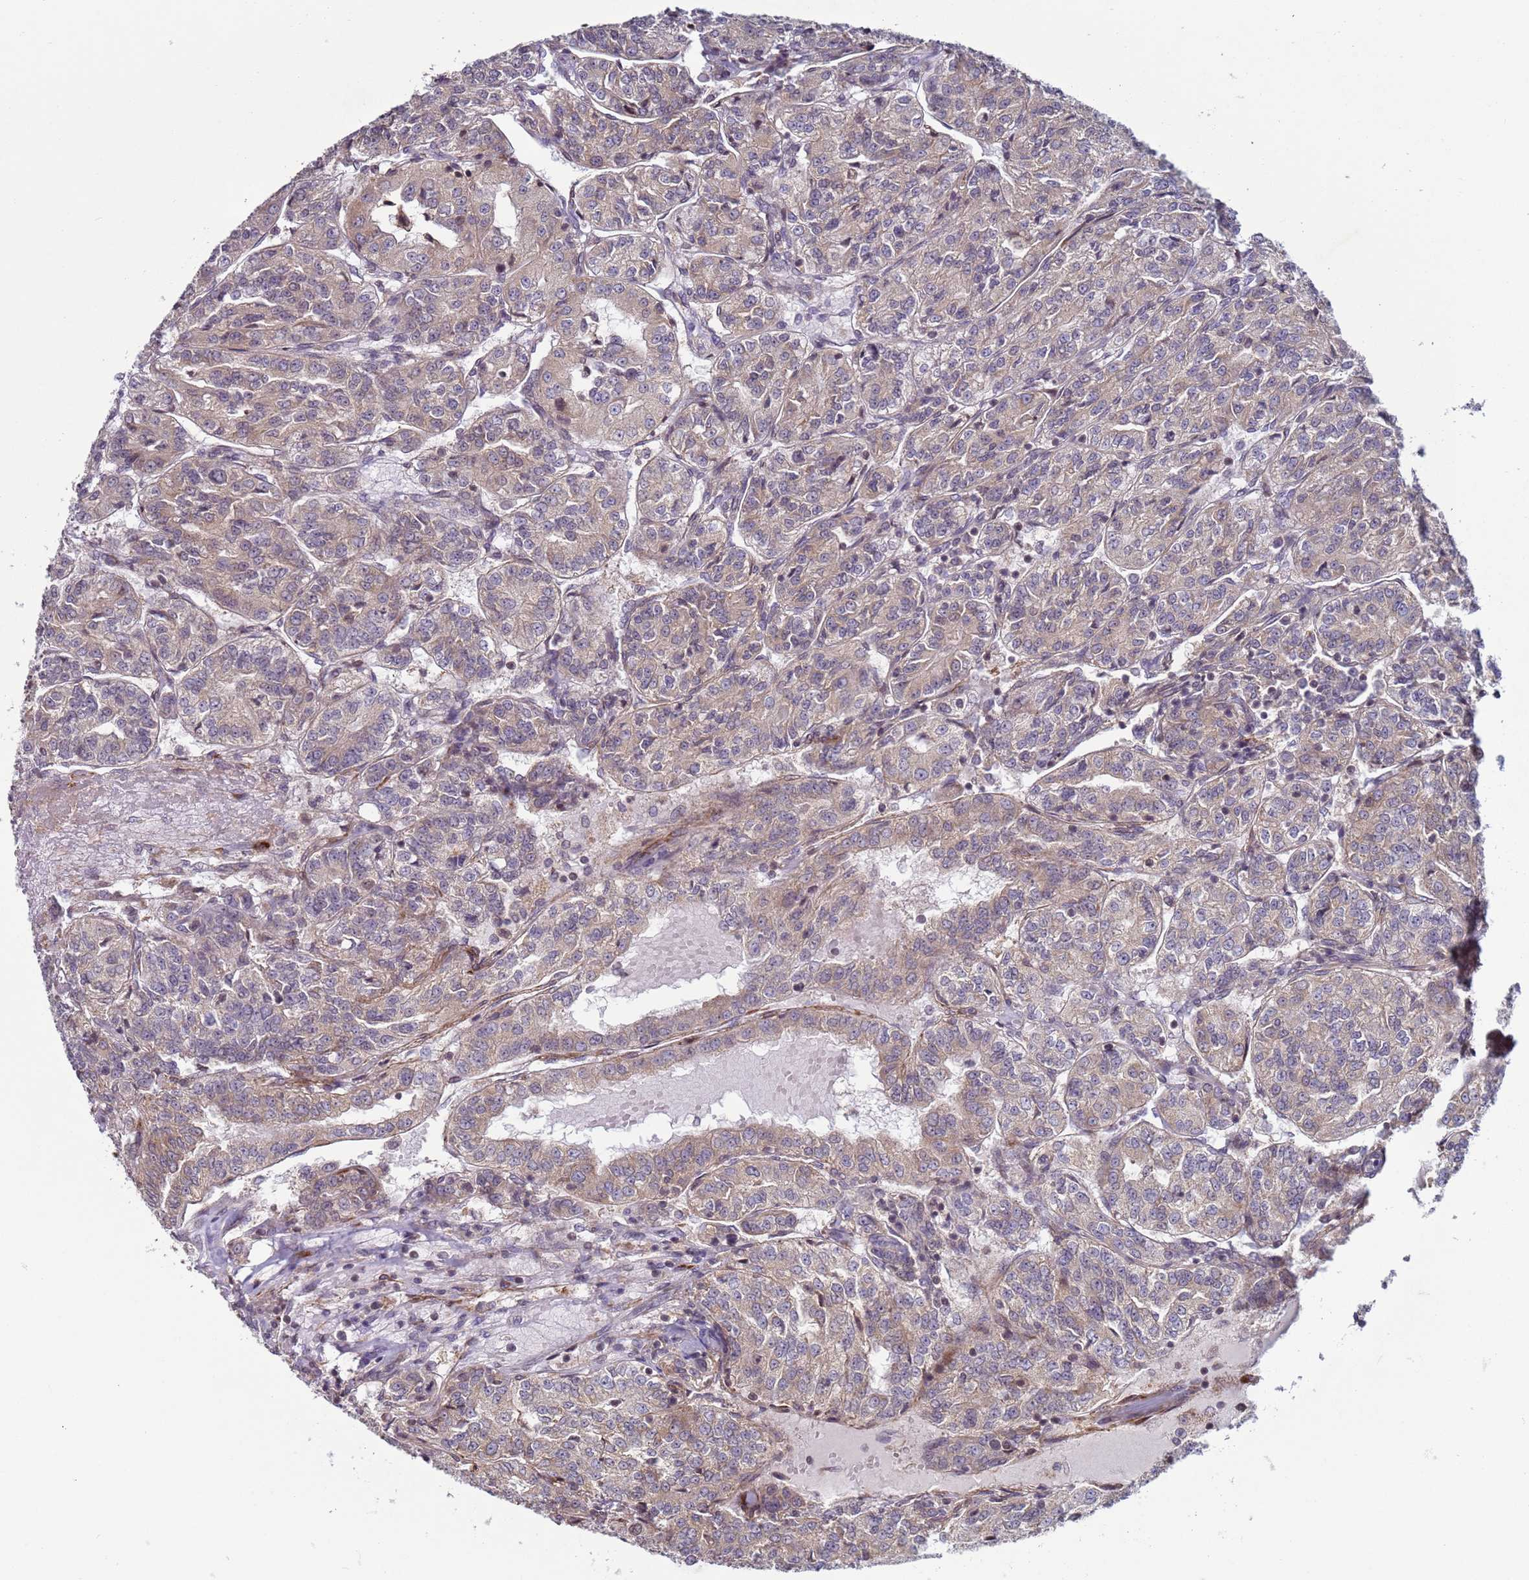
{"staining": {"intensity": "moderate", "quantity": "25%-75%", "location": "cytoplasmic/membranous"}, "tissue": "renal cancer", "cell_type": "Tumor cells", "image_type": "cancer", "snomed": [{"axis": "morphology", "description": "Adenocarcinoma, NOS"}, {"axis": "topography", "description": "Kidney"}], "caption": "DAB (3,3'-diaminobenzidine) immunohistochemical staining of renal cancer (adenocarcinoma) shows moderate cytoplasmic/membranous protein staining in about 25%-75% of tumor cells. (DAB IHC with brightfield microscopy, high magnification).", "gene": "SNAPC4", "patient": {"sex": "female", "age": 63}}